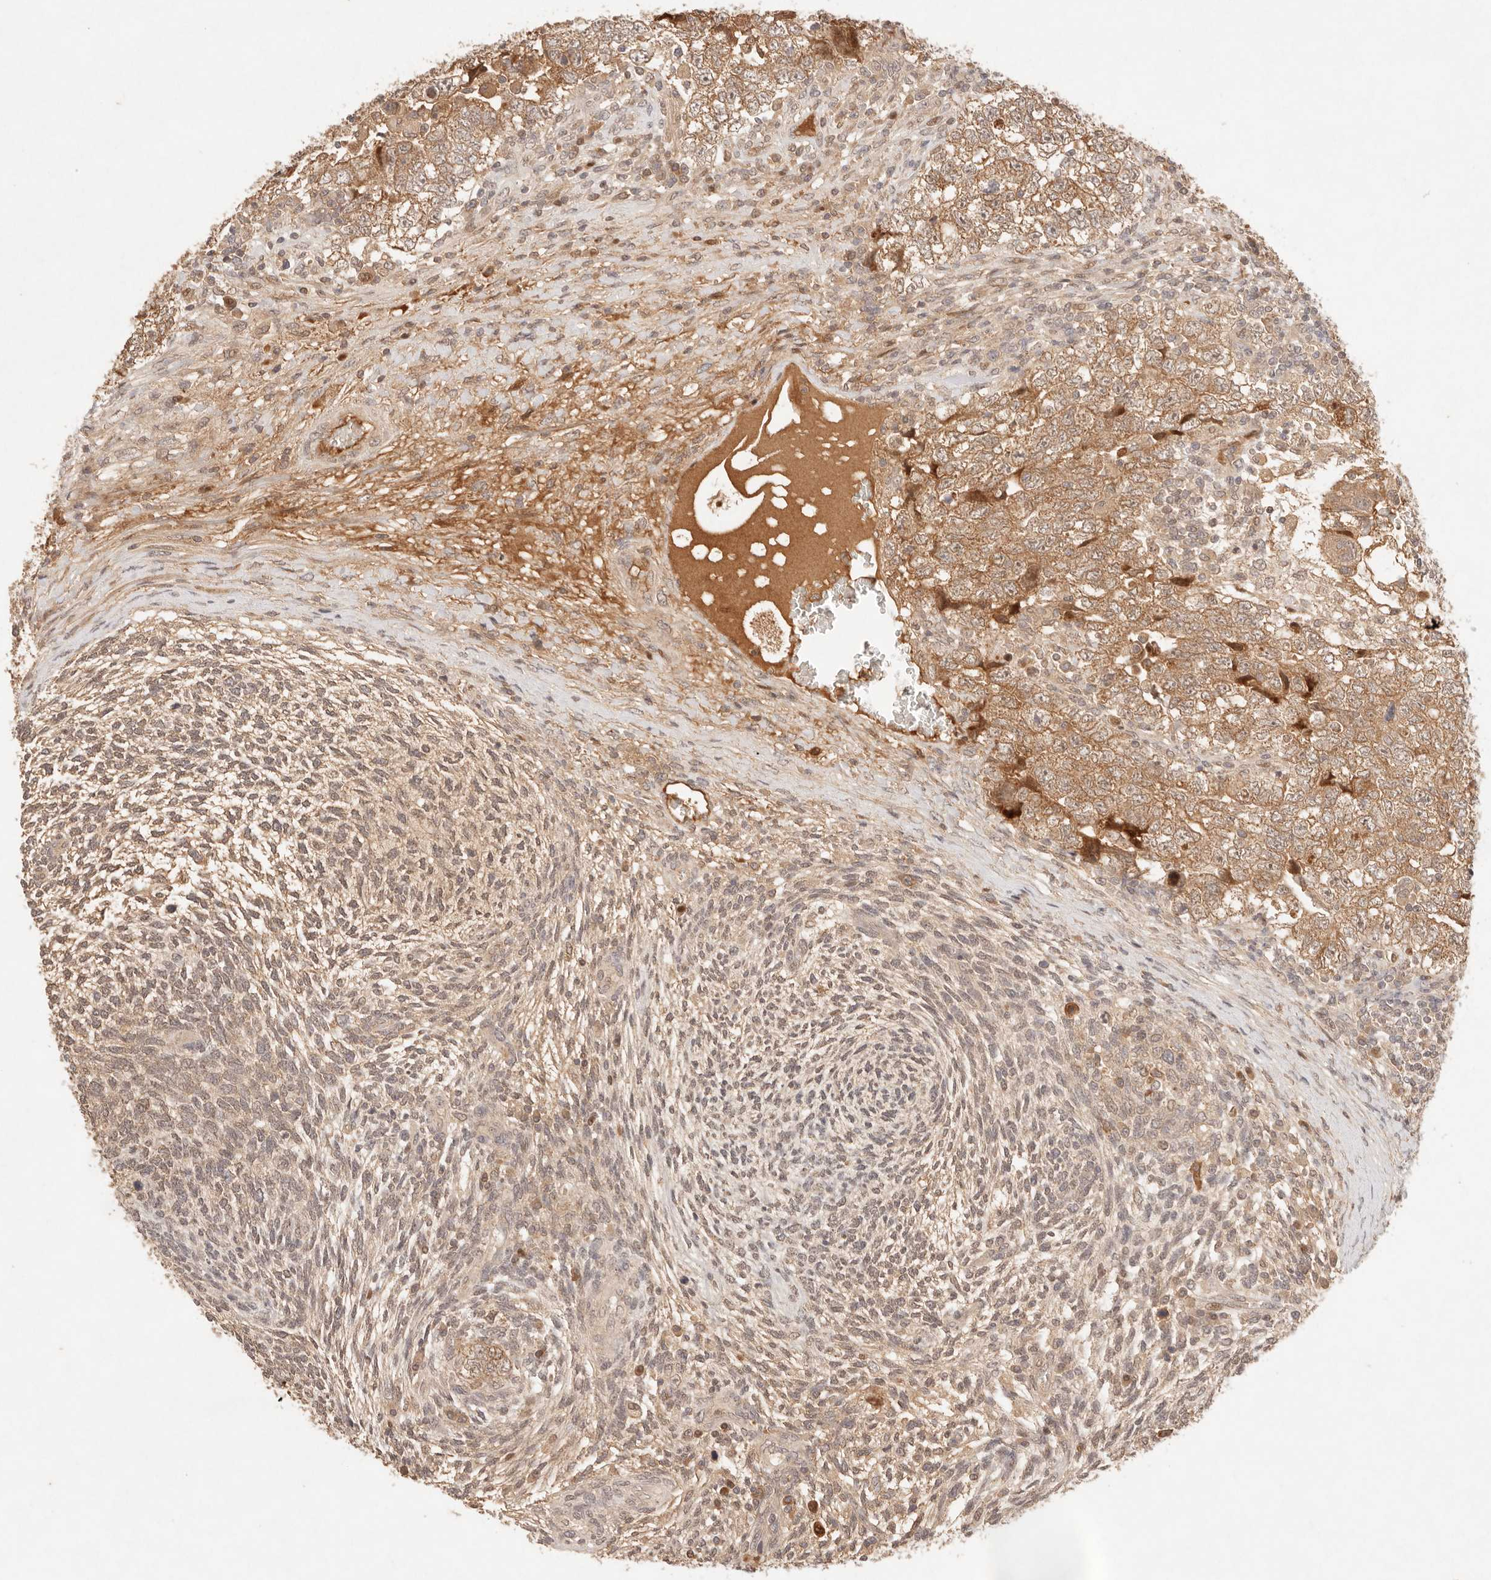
{"staining": {"intensity": "moderate", "quantity": ">75%", "location": "cytoplasmic/membranous"}, "tissue": "testis cancer", "cell_type": "Tumor cells", "image_type": "cancer", "snomed": [{"axis": "morphology", "description": "Carcinoma, Embryonal, NOS"}, {"axis": "topography", "description": "Testis"}], "caption": "High-power microscopy captured an IHC image of testis cancer (embryonal carcinoma), revealing moderate cytoplasmic/membranous positivity in approximately >75% of tumor cells.", "gene": "PHLDA3", "patient": {"sex": "male", "age": 37}}